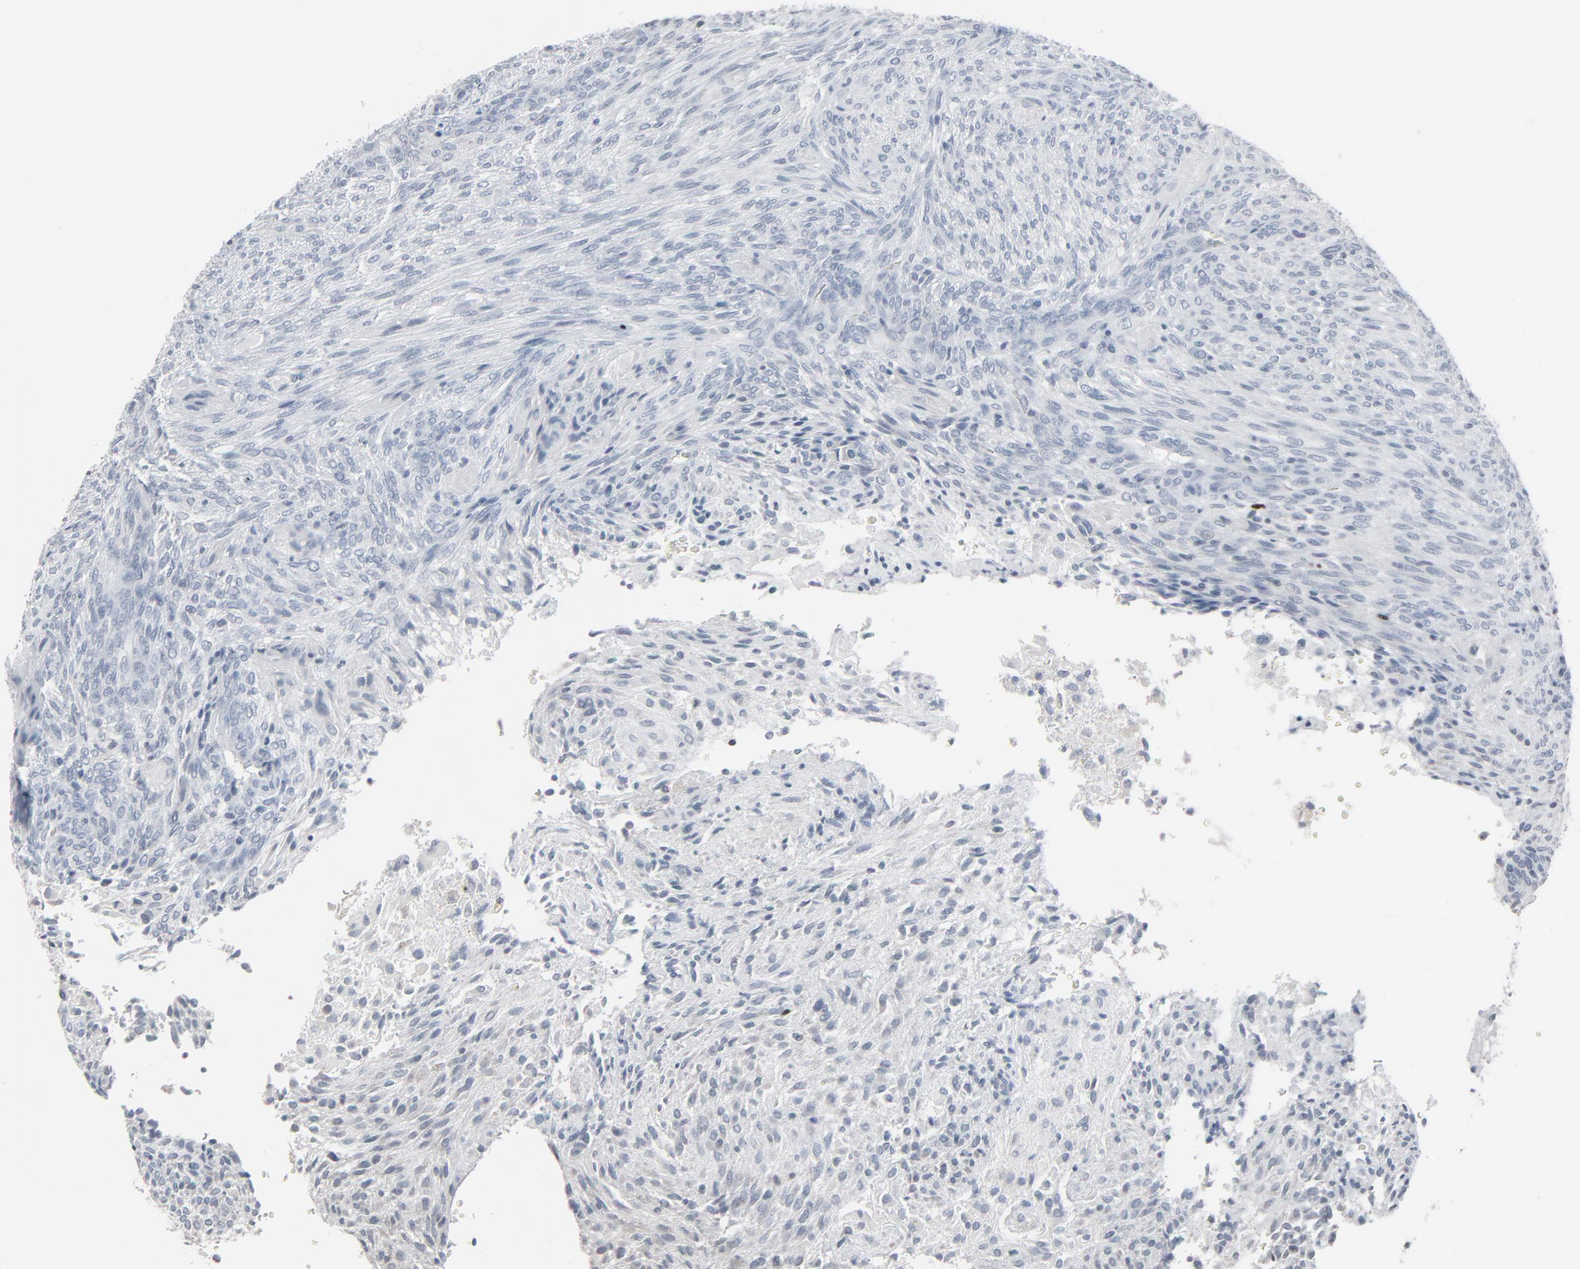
{"staining": {"intensity": "negative", "quantity": "none", "location": "none"}, "tissue": "glioma", "cell_type": "Tumor cells", "image_type": "cancer", "snomed": [{"axis": "morphology", "description": "Glioma, malignant, High grade"}, {"axis": "topography", "description": "Cerebral cortex"}], "caption": "The micrograph displays no significant expression in tumor cells of malignant glioma (high-grade).", "gene": "SAGE1", "patient": {"sex": "female", "age": 55}}